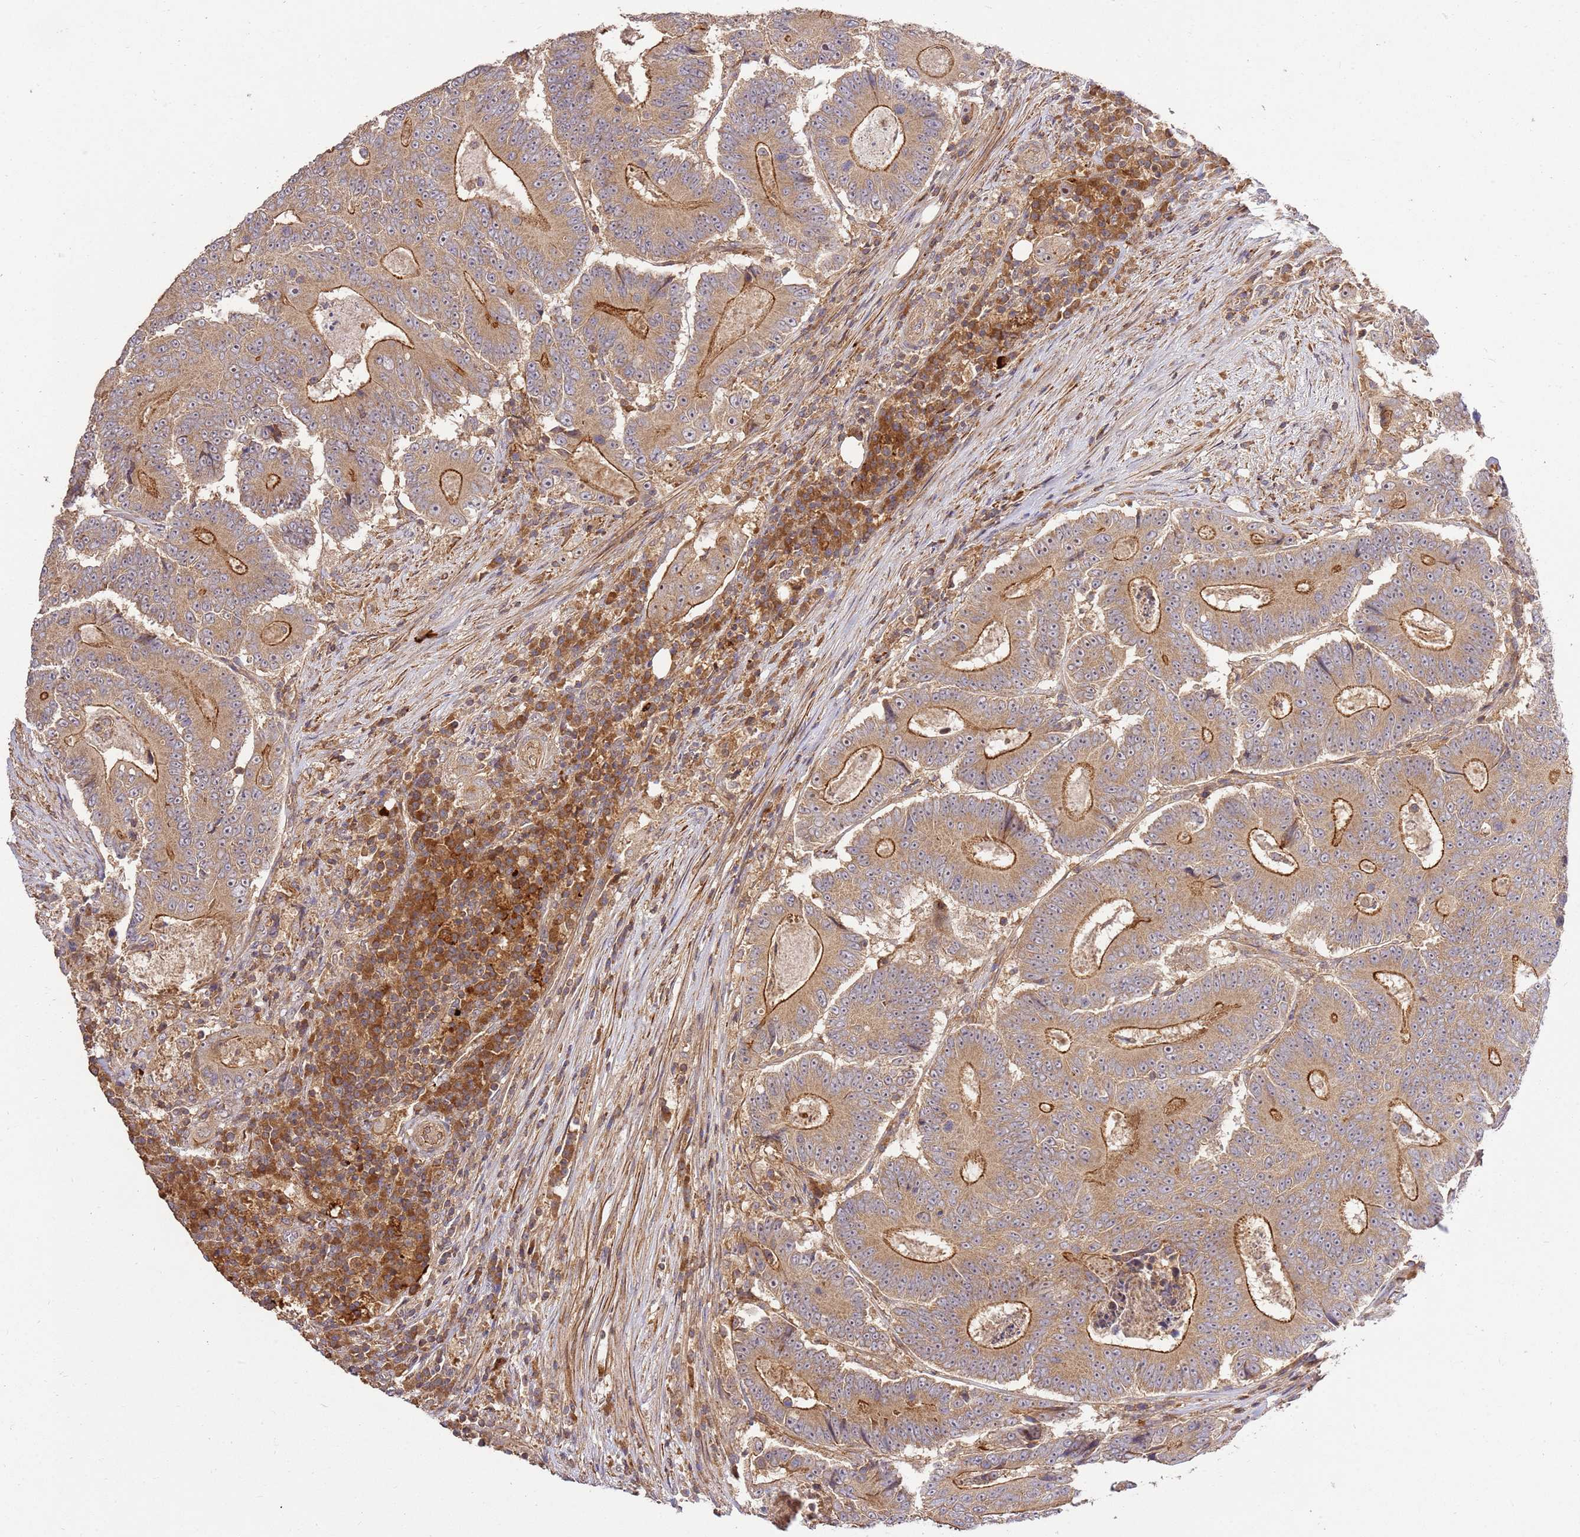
{"staining": {"intensity": "strong", "quantity": "25%-75%", "location": "cytoplasmic/membranous"}, "tissue": "colorectal cancer", "cell_type": "Tumor cells", "image_type": "cancer", "snomed": [{"axis": "morphology", "description": "Adenocarcinoma, NOS"}, {"axis": "topography", "description": "Colon"}], "caption": "A high amount of strong cytoplasmic/membranous staining is seen in approximately 25%-75% of tumor cells in colorectal adenocarcinoma tissue.", "gene": "GAREM1", "patient": {"sex": "male", "age": 83}}